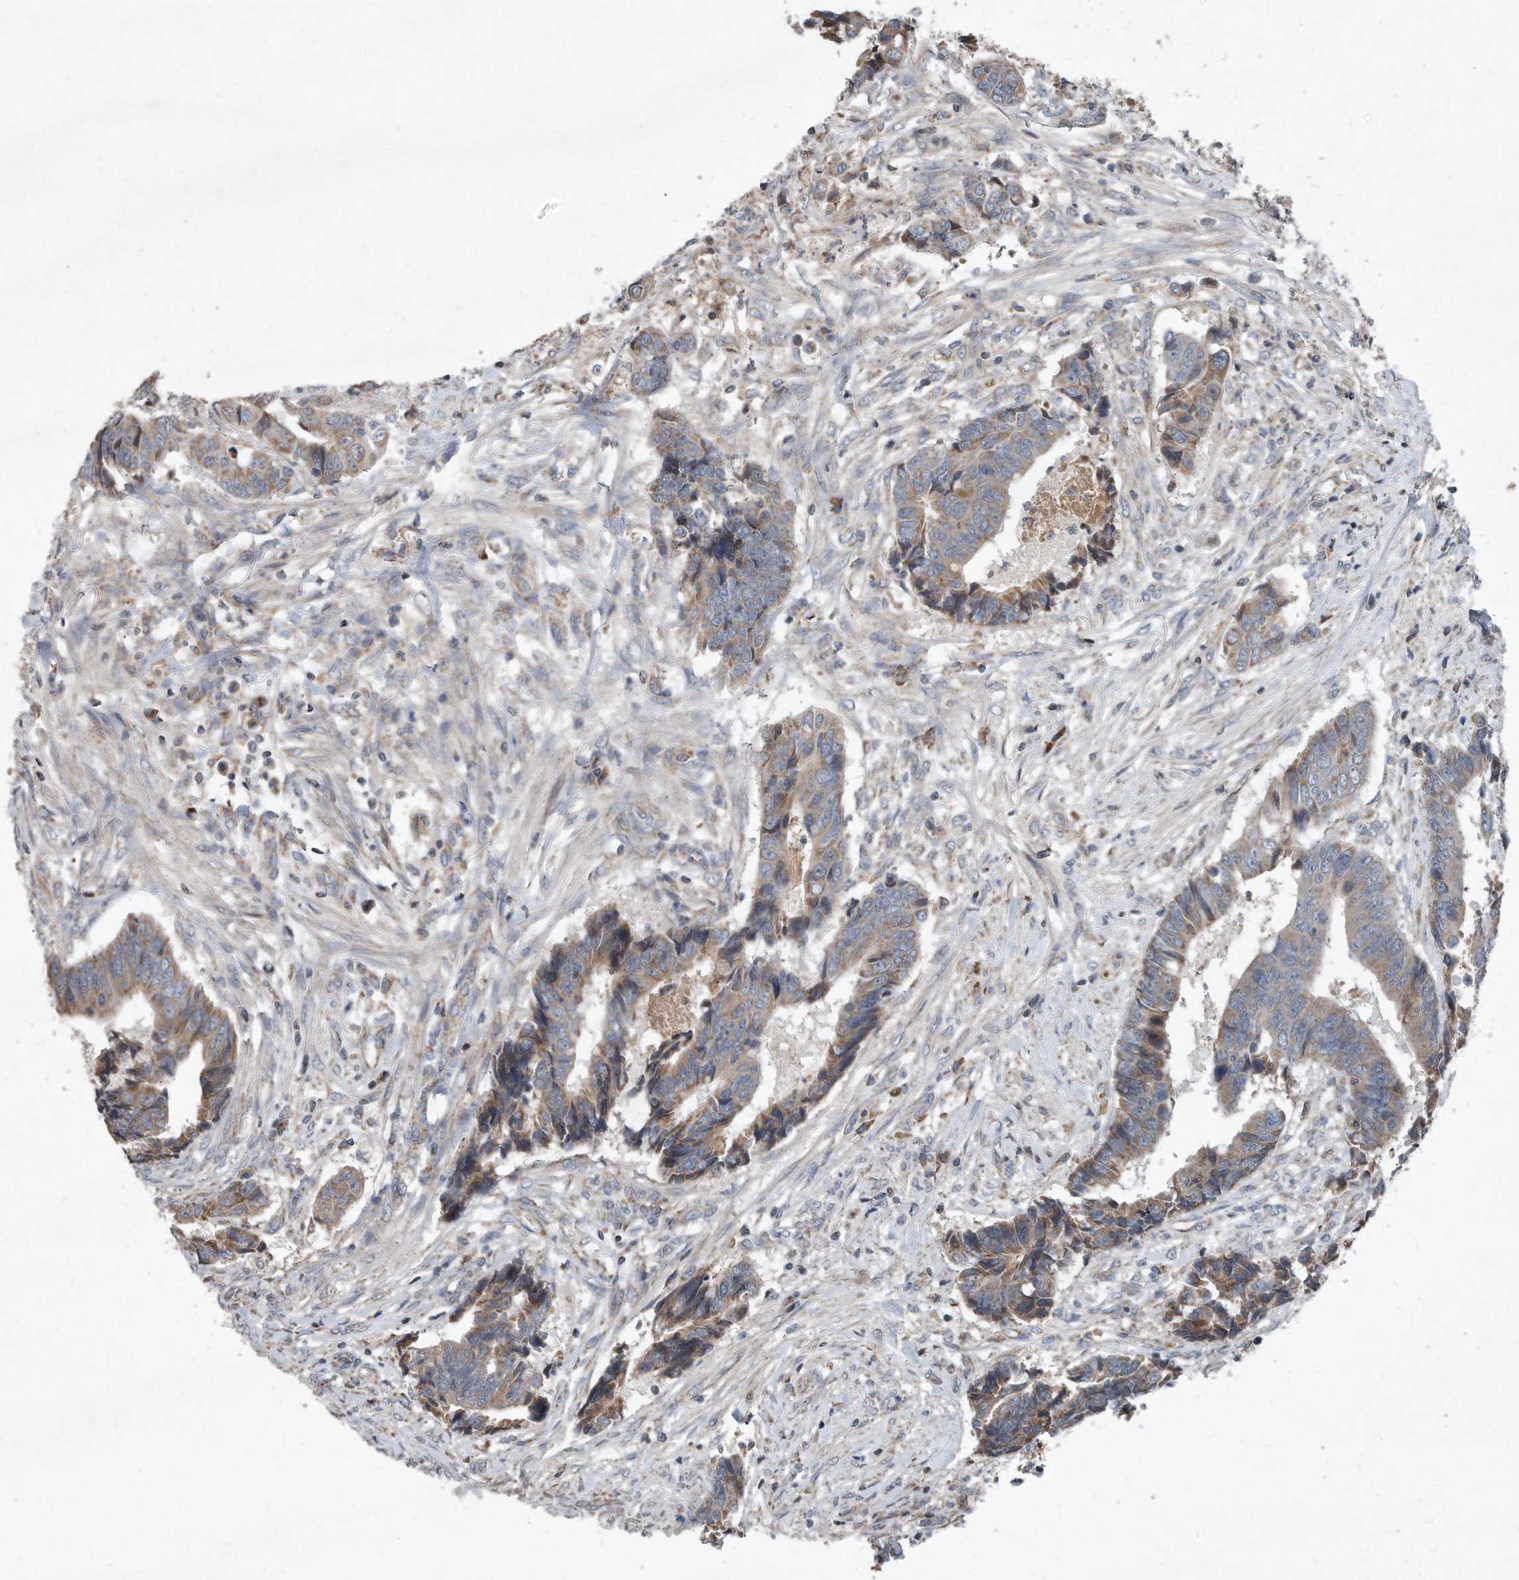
{"staining": {"intensity": "weak", "quantity": ">75%", "location": "cytoplasmic/membranous"}, "tissue": "colorectal cancer", "cell_type": "Tumor cells", "image_type": "cancer", "snomed": [{"axis": "morphology", "description": "Adenocarcinoma, NOS"}, {"axis": "topography", "description": "Rectum"}], "caption": "Weak cytoplasmic/membranous staining is seen in about >75% of tumor cells in colorectal adenocarcinoma.", "gene": "SDHA", "patient": {"sex": "male", "age": 84}}